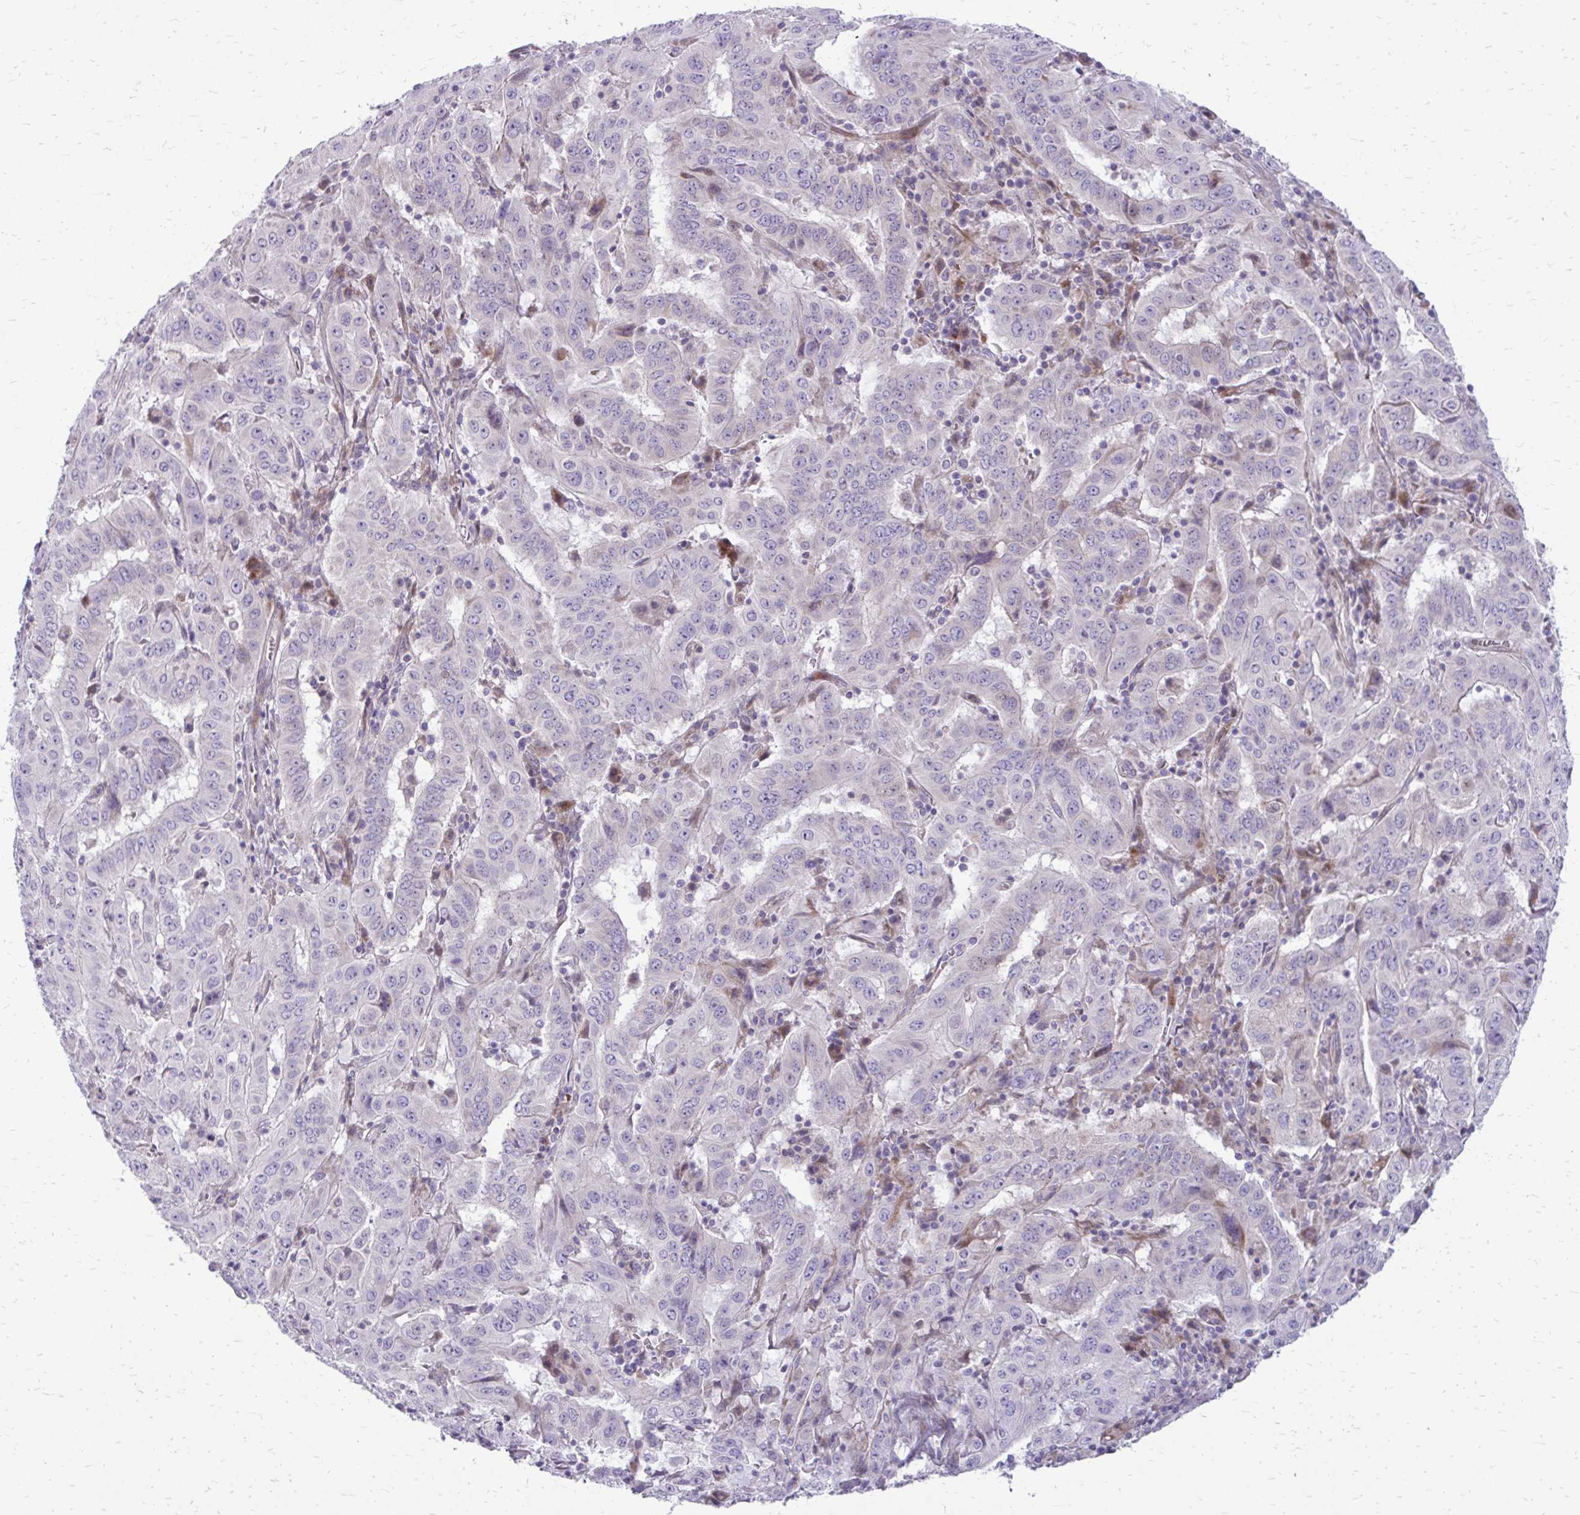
{"staining": {"intensity": "negative", "quantity": "none", "location": "none"}, "tissue": "pancreatic cancer", "cell_type": "Tumor cells", "image_type": "cancer", "snomed": [{"axis": "morphology", "description": "Adenocarcinoma, NOS"}, {"axis": "topography", "description": "Pancreas"}], "caption": "An immunohistochemistry (IHC) image of pancreatic adenocarcinoma is shown. There is no staining in tumor cells of pancreatic adenocarcinoma.", "gene": "FUNDC2", "patient": {"sex": "male", "age": 63}}